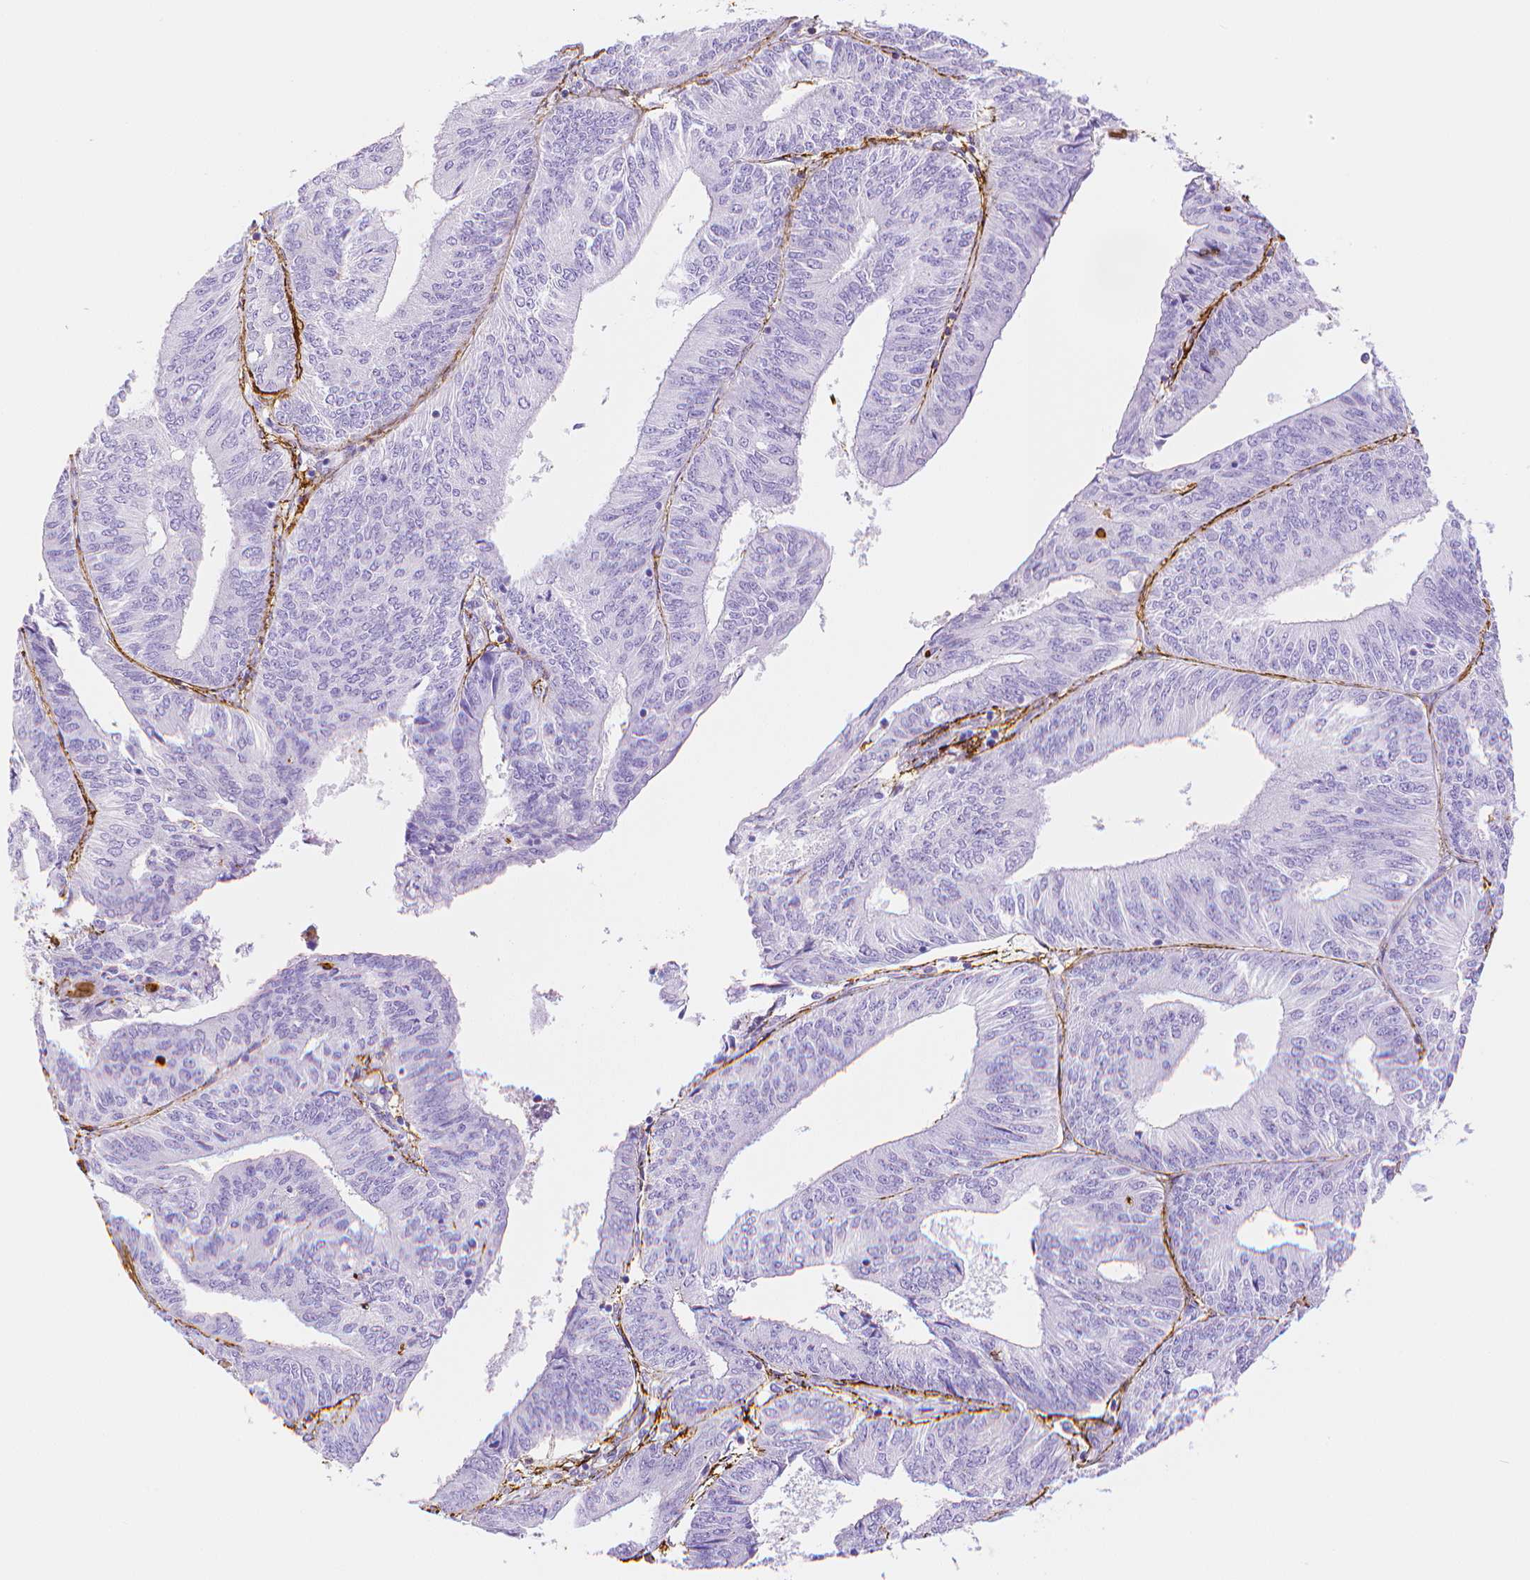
{"staining": {"intensity": "negative", "quantity": "none", "location": "none"}, "tissue": "endometrial cancer", "cell_type": "Tumor cells", "image_type": "cancer", "snomed": [{"axis": "morphology", "description": "Adenocarcinoma, NOS"}, {"axis": "topography", "description": "Endometrium"}], "caption": "Human endometrial adenocarcinoma stained for a protein using immunohistochemistry (IHC) displays no expression in tumor cells.", "gene": "FBN1", "patient": {"sex": "female", "age": 58}}